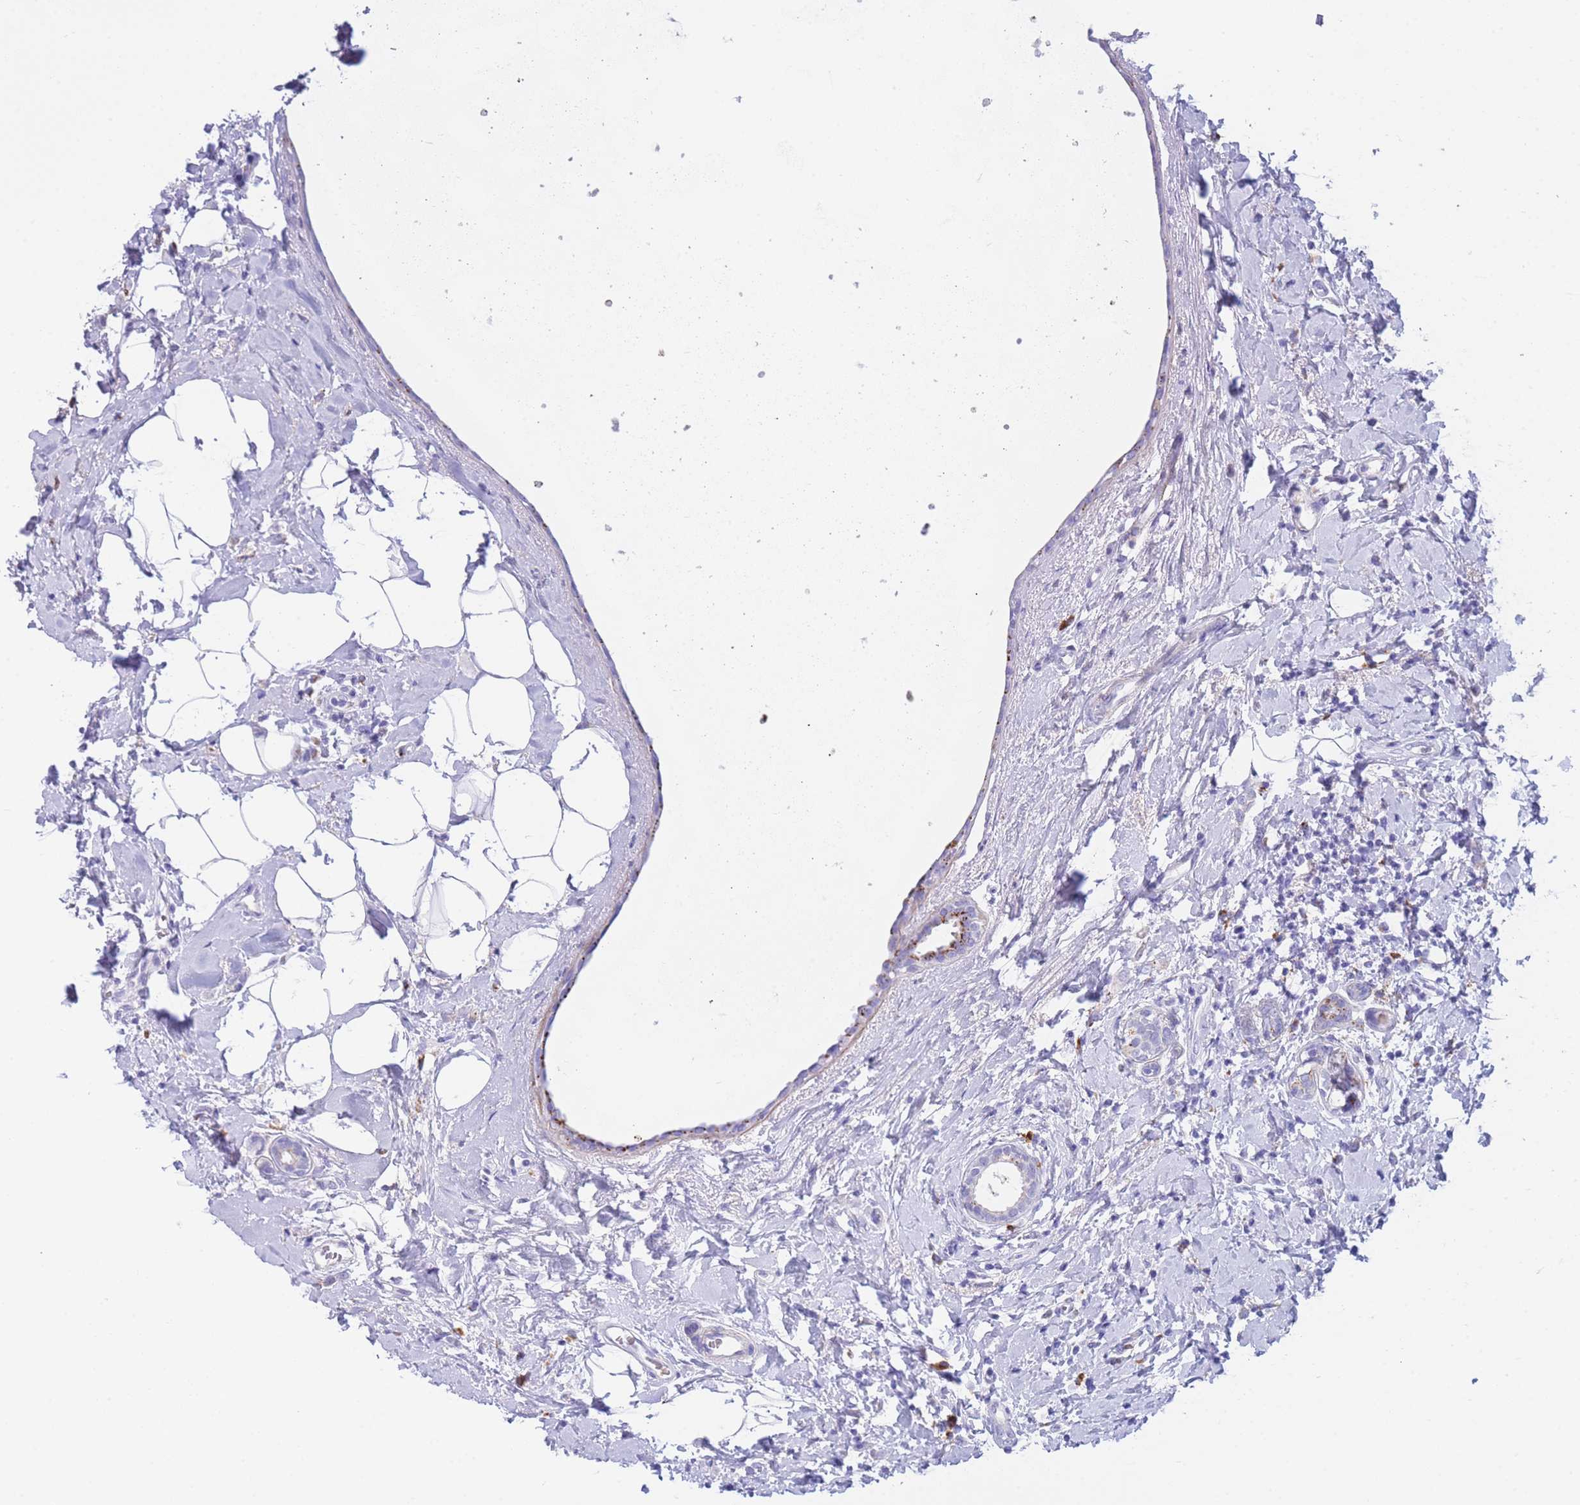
{"staining": {"intensity": "negative", "quantity": "none", "location": "none"}, "tissue": "breast cancer", "cell_type": "Tumor cells", "image_type": "cancer", "snomed": [{"axis": "morphology", "description": "Lobular carcinoma"}, {"axis": "topography", "description": "Breast"}], "caption": "A histopathology image of human breast lobular carcinoma is negative for staining in tumor cells.", "gene": "PLBD1", "patient": {"sex": "female", "age": 47}}